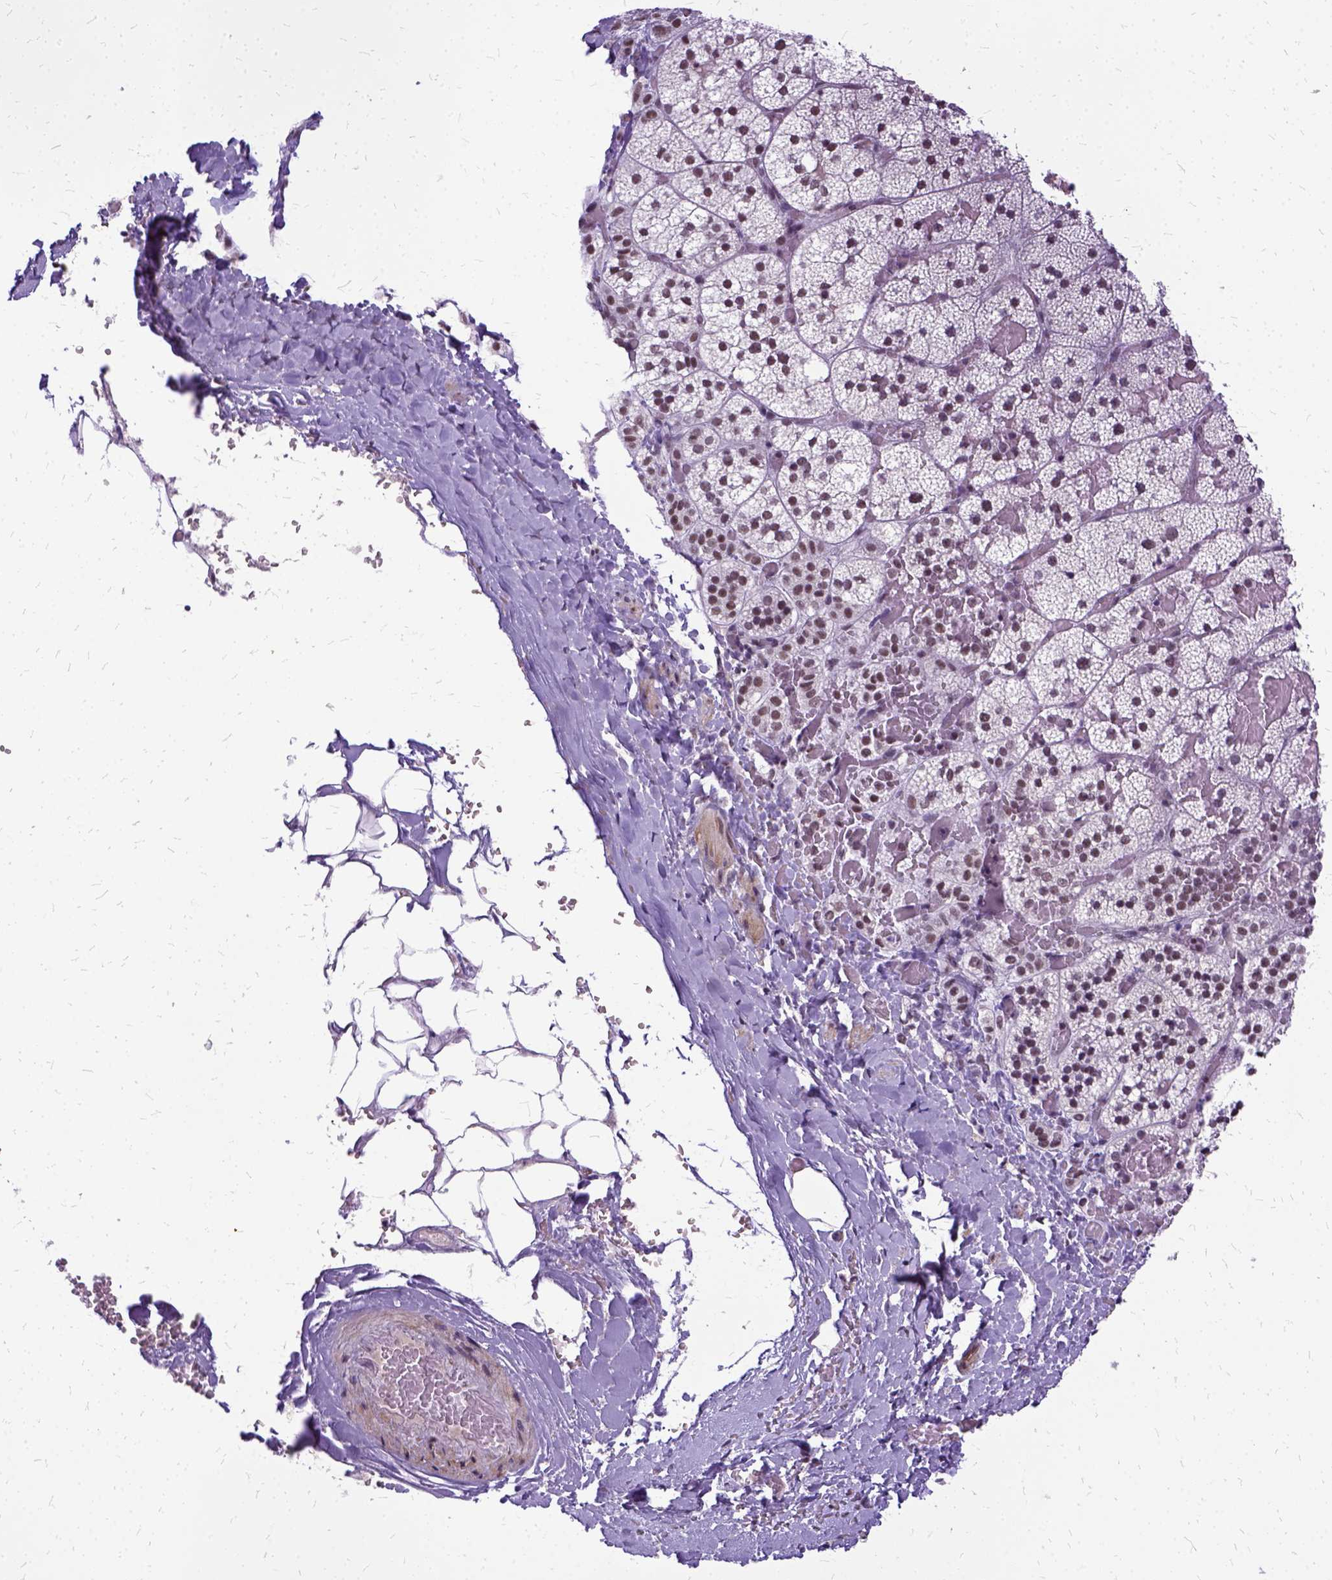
{"staining": {"intensity": "moderate", "quantity": ">75%", "location": "nuclear"}, "tissue": "adrenal gland", "cell_type": "Glandular cells", "image_type": "normal", "snomed": [{"axis": "morphology", "description": "Normal tissue, NOS"}, {"axis": "topography", "description": "Adrenal gland"}], "caption": "A photomicrograph showing moderate nuclear positivity in approximately >75% of glandular cells in normal adrenal gland, as visualized by brown immunohistochemical staining.", "gene": "SETD1A", "patient": {"sex": "male", "age": 53}}